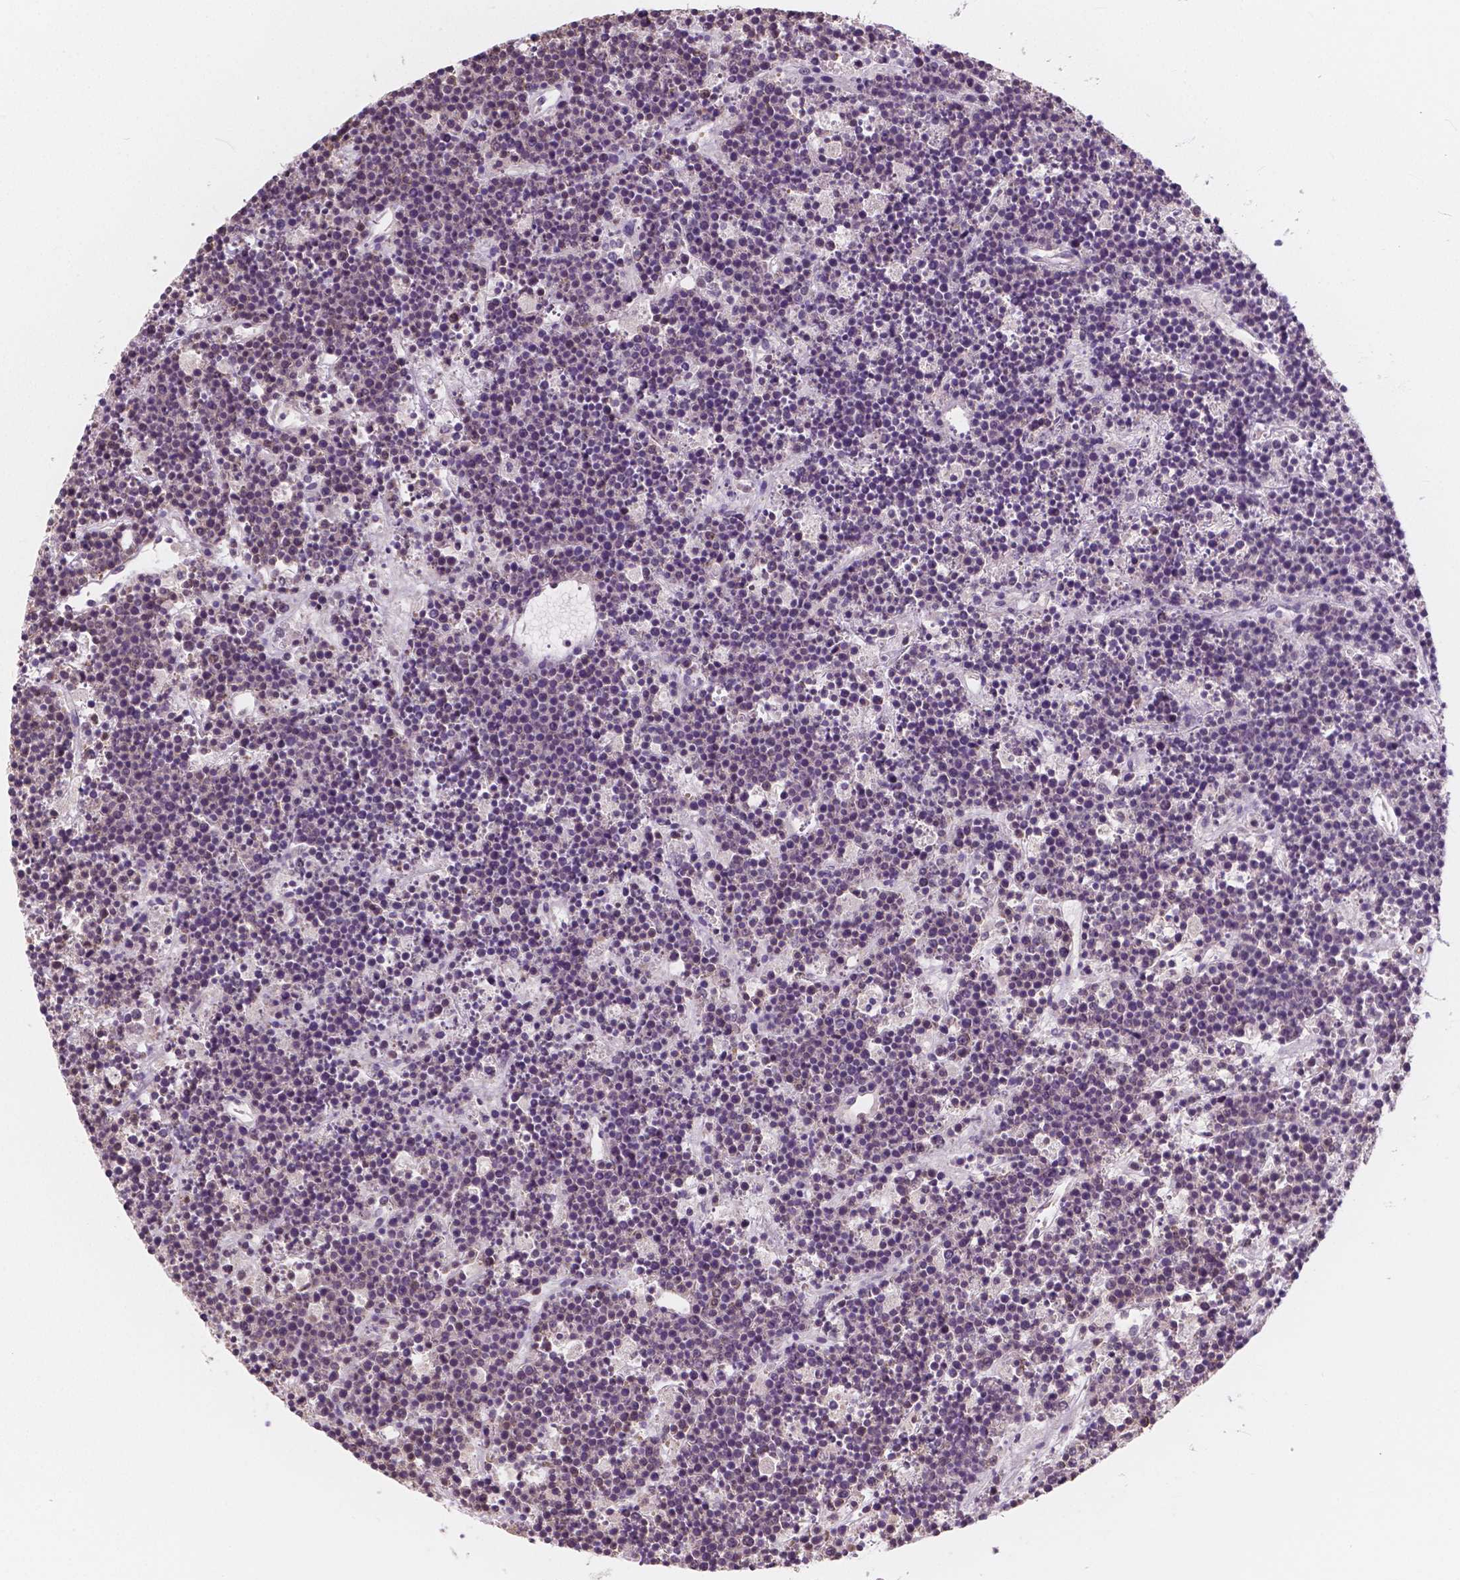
{"staining": {"intensity": "negative", "quantity": "none", "location": "none"}, "tissue": "lymphoma", "cell_type": "Tumor cells", "image_type": "cancer", "snomed": [{"axis": "morphology", "description": "Malignant lymphoma, non-Hodgkin's type, High grade"}, {"axis": "topography", "description": "Ovary"}], "caption": "Human malignant lymphoma, non-Hodgkin's type (high-grade) stained for a protein using IHC shows no staining in tumor cells.", "gene": "NOLC1", "patient": {"sex": "female", "age": 56}}